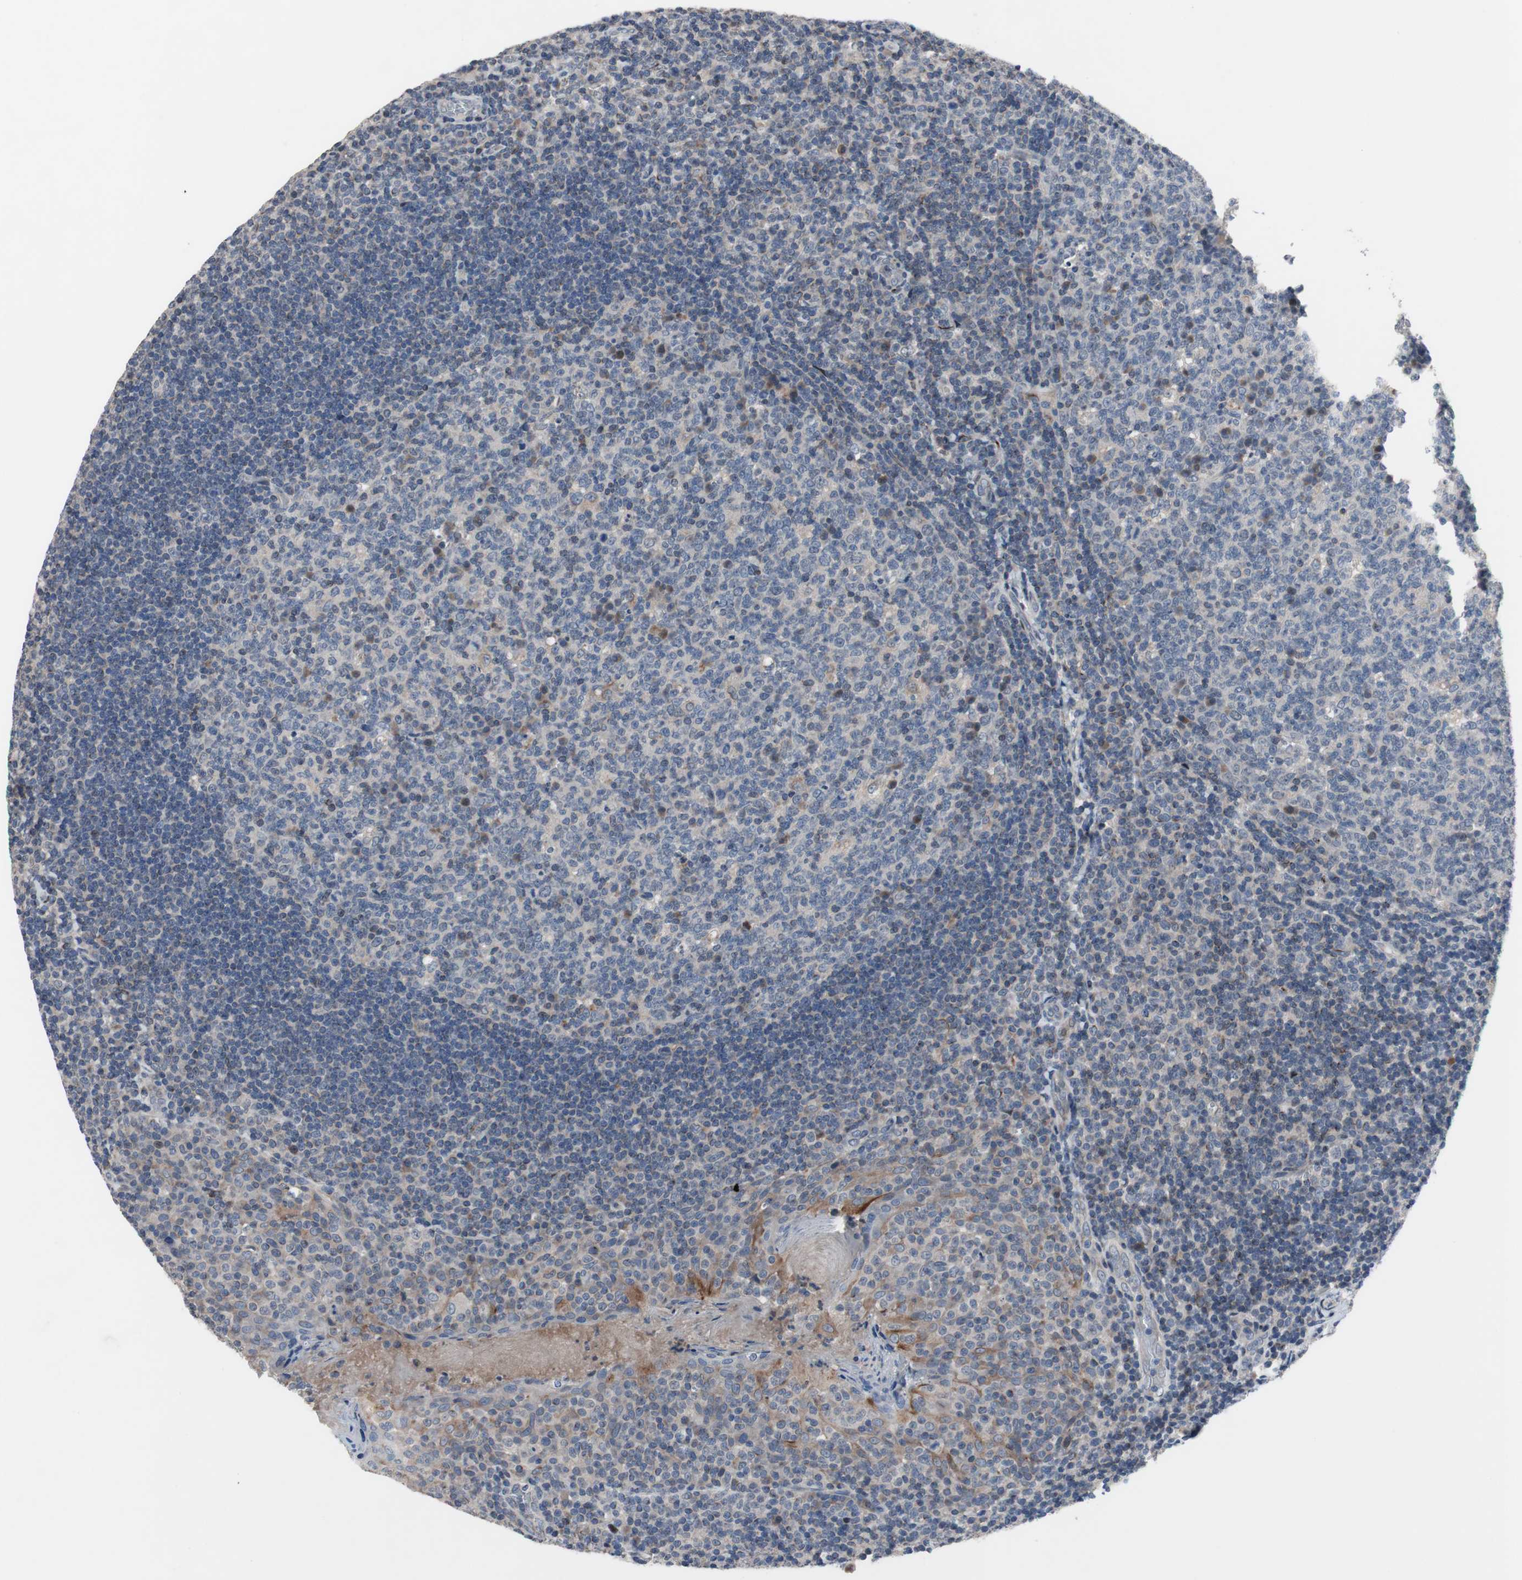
{"staining": {"intensity": "negative", "quantity": "none", "location": "none"}, "tissue": "tonsil", "cell_type": "Germinal center cells", "image_type": "normal", "snomed": [{"axis": "morphology", "description": "Normal tissue, NOS"}, {"axis": "topography", "description": "Tonsil"}], "caption": "High power microscopy image of an immunohistochemistry image of unremarkable tonsil, revealing no significant staining in germinal center cells. Nuclei are stained in blue.", "gene": "MUTYH", "patient": {"sex": "male", "age": 17}}